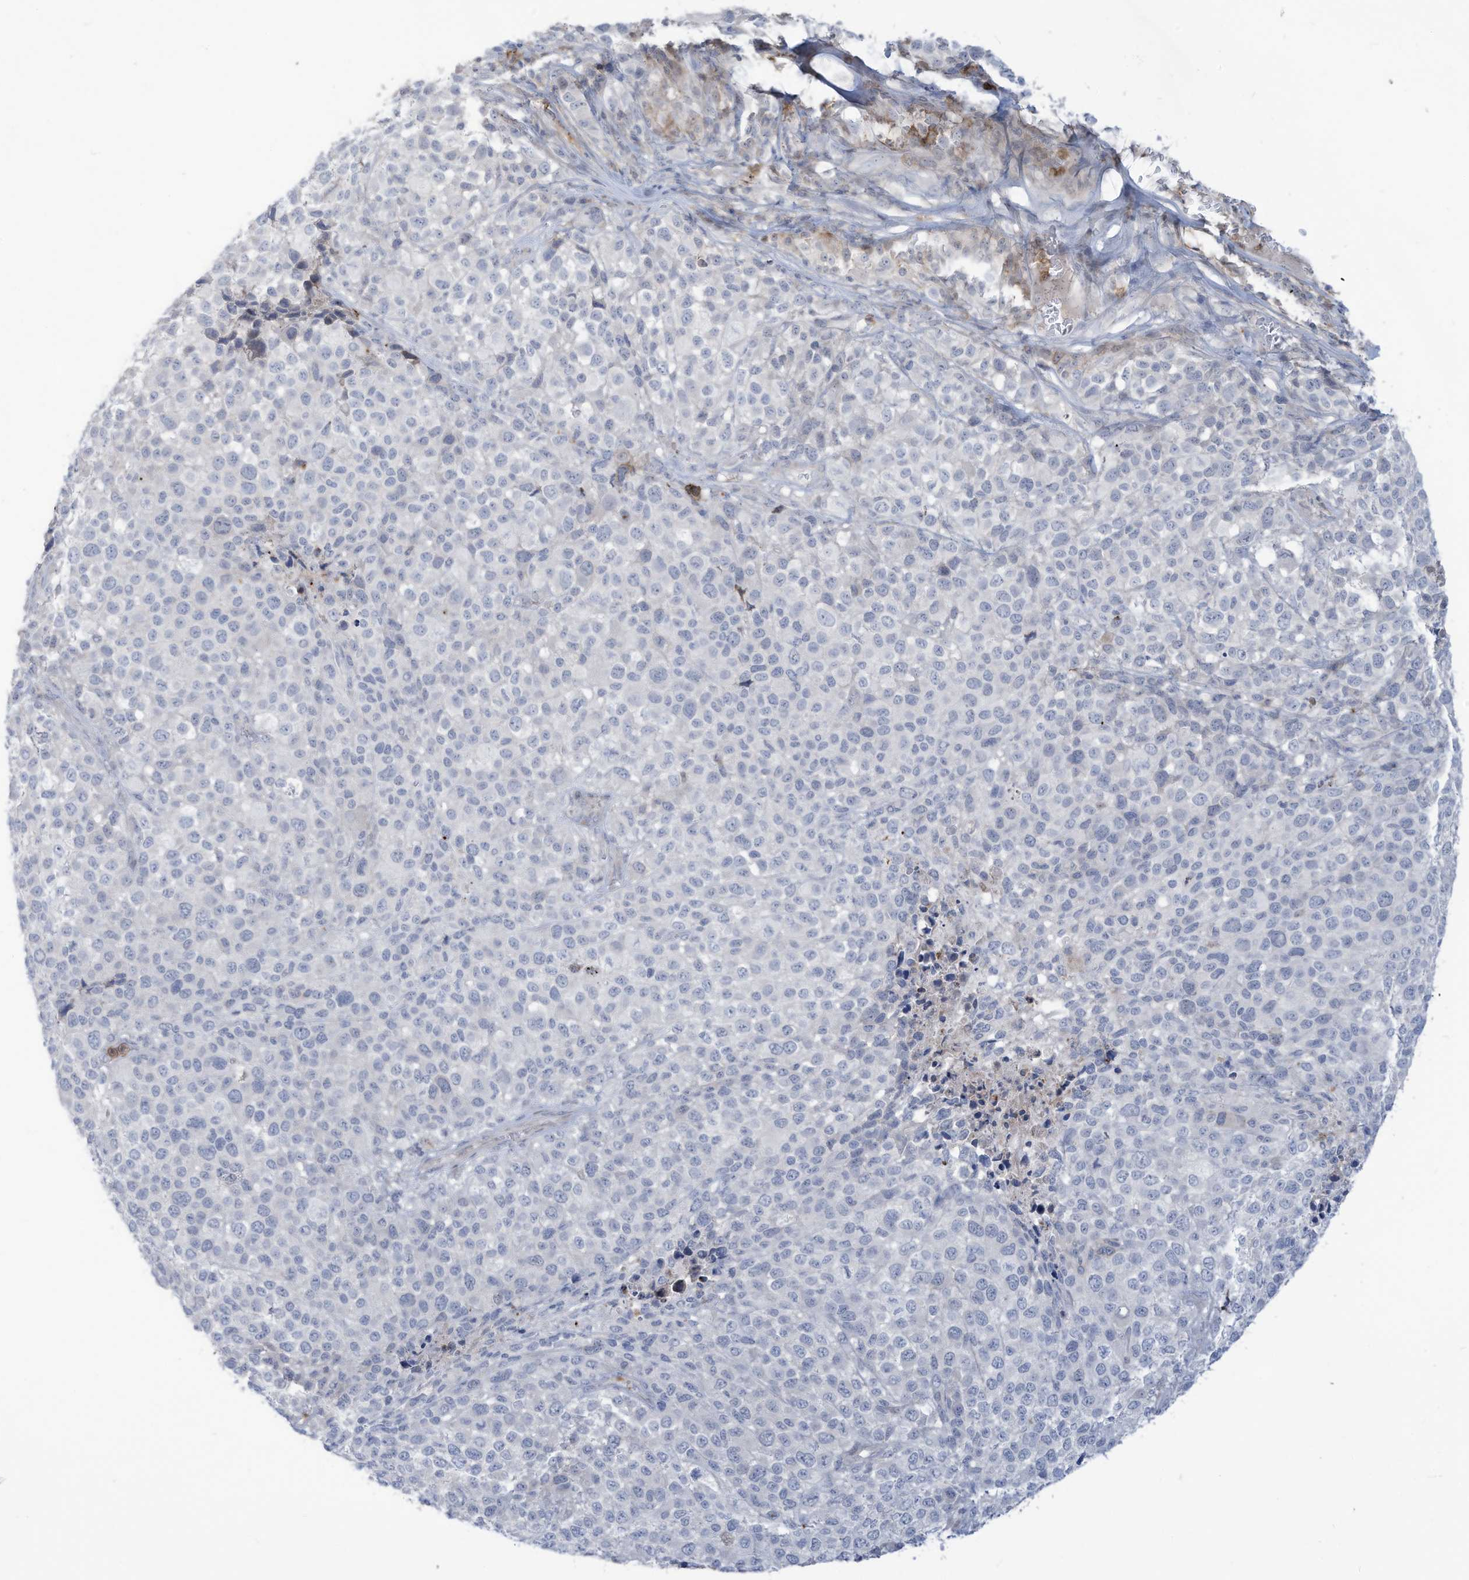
{"staining": {"intensity": "negative", "quantity": "none", "location": "none"}, "tissue": "melanoma", "cell_type": "Tumor cells", "image_type": "cancer", "snomed": [{"axis": "morphology", "description": "Malignant melanoma, NOS"}, {"axis": "topography", "description": "Skin of trunk"}], "caption": "Melanoma was stained to show a protein in brown. There is no significant positivity in tumor cells.", "gene": "NOTO", "patient": {"sex": "male", "age": 71}}